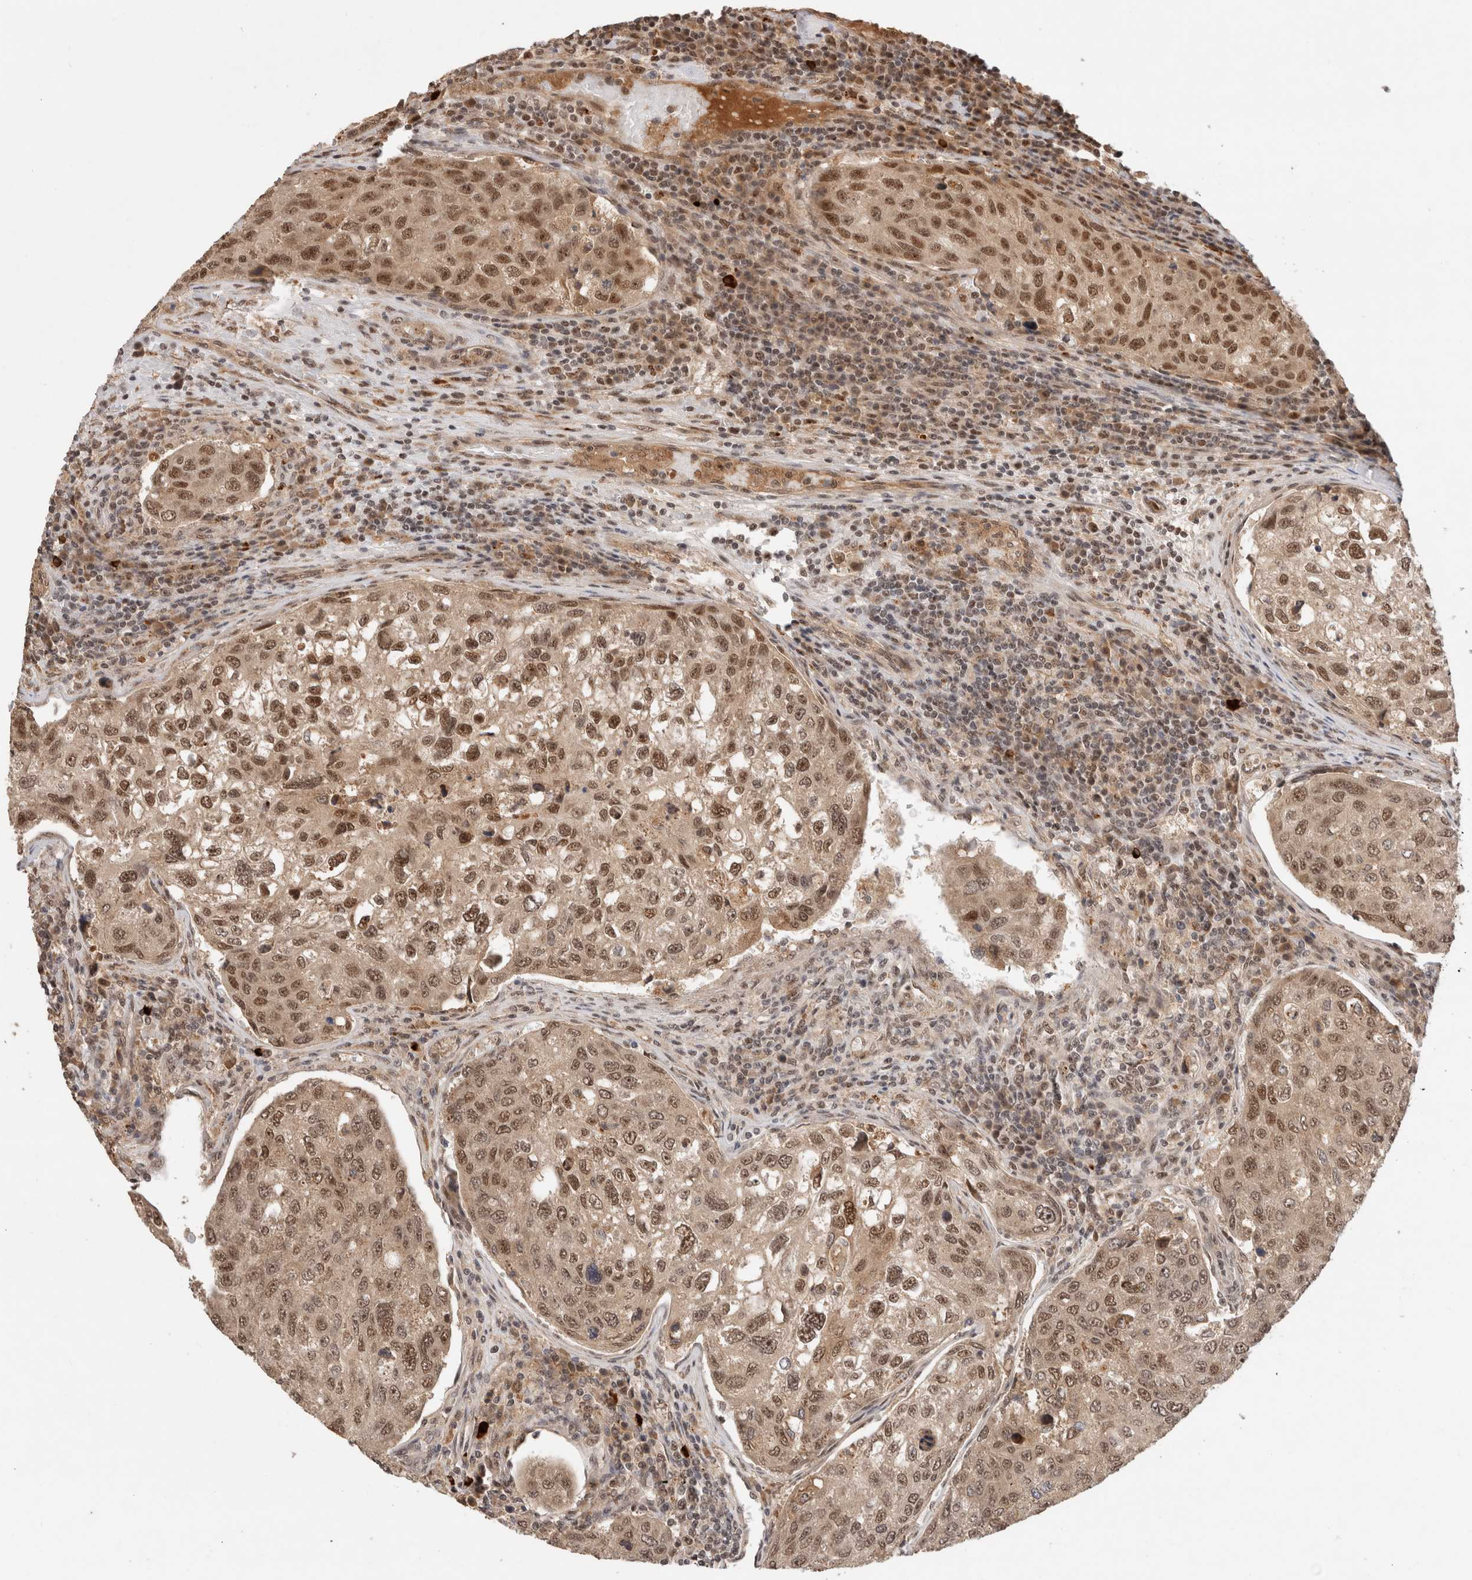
{"staining": {"intensity": "strong", "quantity": ">75%", "location": "cytoplasmic/membranous,nuclear"}, "tissue": "urothelial cancer", "cell_type": "Tumor cells", "image_type": "cancer", "snomed": [{"axis": "morphology", "description": "Urothelial carcinoma, High grade"}, {"axis": "topography", "description": "Lymph node"}, {"axis": "topography", "description": "Urinary bladder"}], "caption": "High-grade urothelial carcinoma stained with IHC exhibits strong cytoplasmic/membranous and nuclear staining in about >75% of tumor cells.", "gene": "MPHOSPH6", "patient": {"sex": "male", "age": 51}}